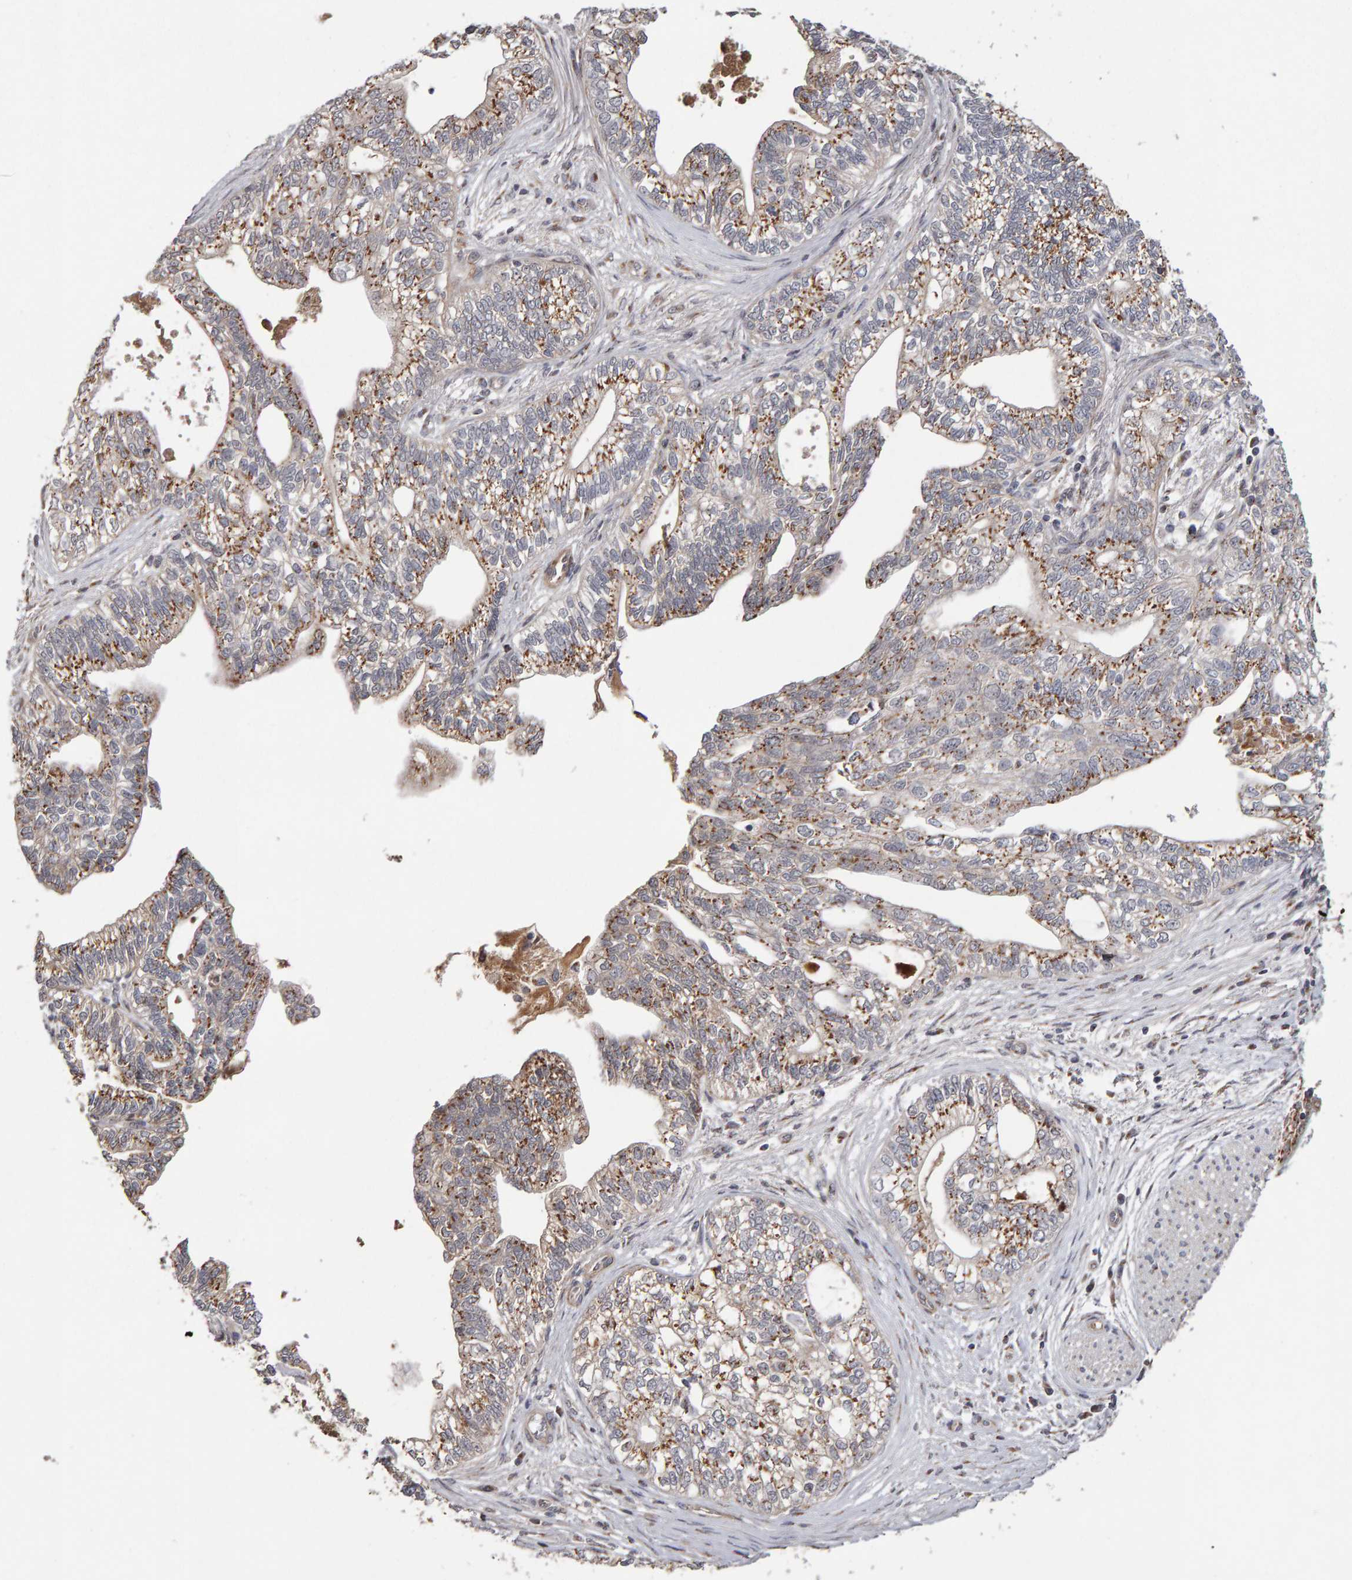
{"staining": {"intensity": "moderate", "quantity": ">75%", "location": "cytoplasmic/membranous"}, "tissue": "pancreatic cancer", "cell_type": "Tumor cells", "image_type": "cancer", "snomed": [{"axis": "morphology", "description": "Adenocarcinoma, NOS"}, {"axis": "topography", "description": "Pancreas"}], "caption": "Protein expression analysis of human adenocarcinoma (pancreatic) reveals moderate cytoplasmic/membranous positivity in about >75% of tumor cells.", "gene": "CANT1", "patient": {"sex": "male", "age": 72}}